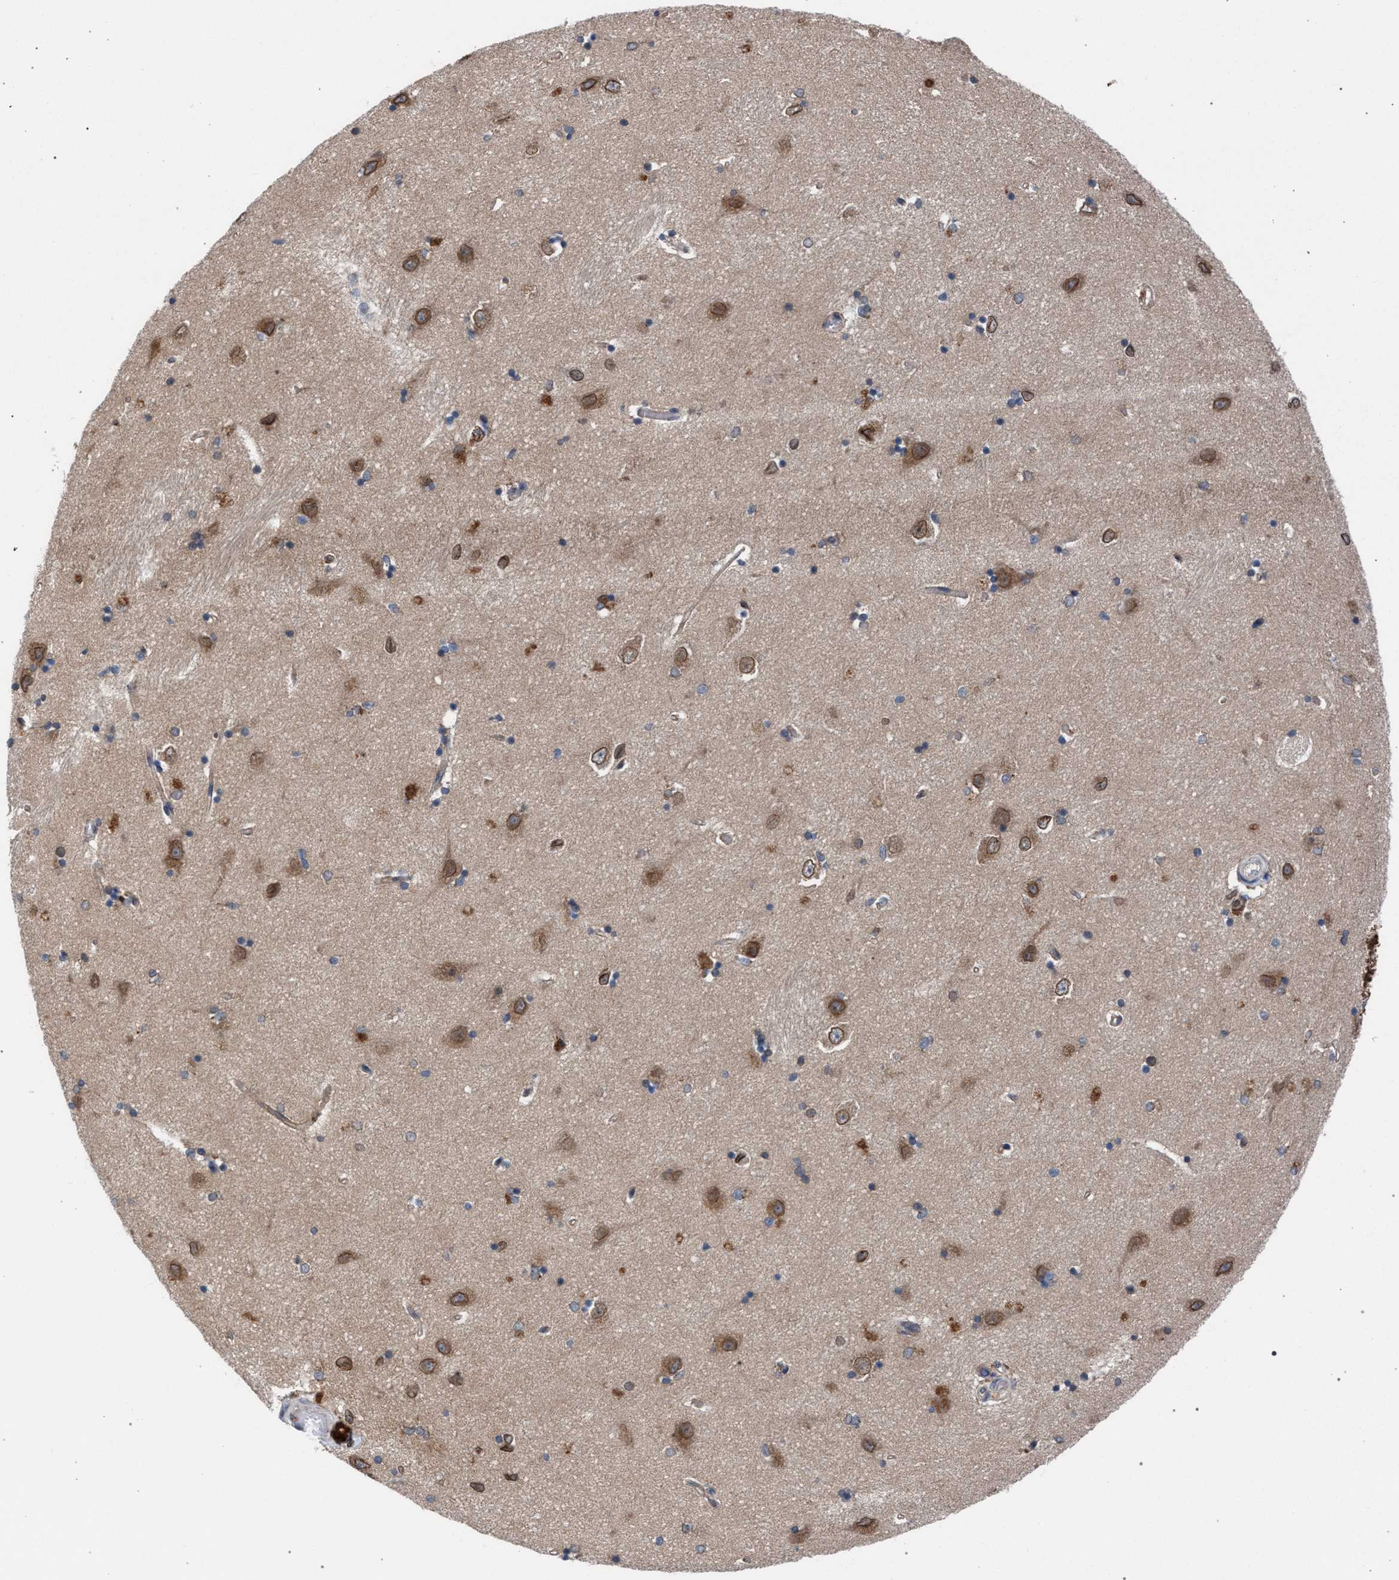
{"staining": {"intensity": "negative", "quantity": "none", "location": "none"}, "tissue": "hippocampus", "cell_type": "Glial cells", "image_type": "normal", "snomed": [{"axis": "morphology", "description": "Normal tissue, NOS"}, {"axis": "topography", "description": "Hippocampus"}], "caption": "Immunohistochemistry (IHC) photomicrograph of benign hippocampus: human hippocampus stained with DAB reveals no significant protein staining in glial cells. The staining was performed using DAB to visualize the protein expression in brown, while the nuclei were stained in blue with hematoxylin (Magnification: 20x).", "gene": "ARPC5L", "patient": {"sex": "male", "age": 45}}